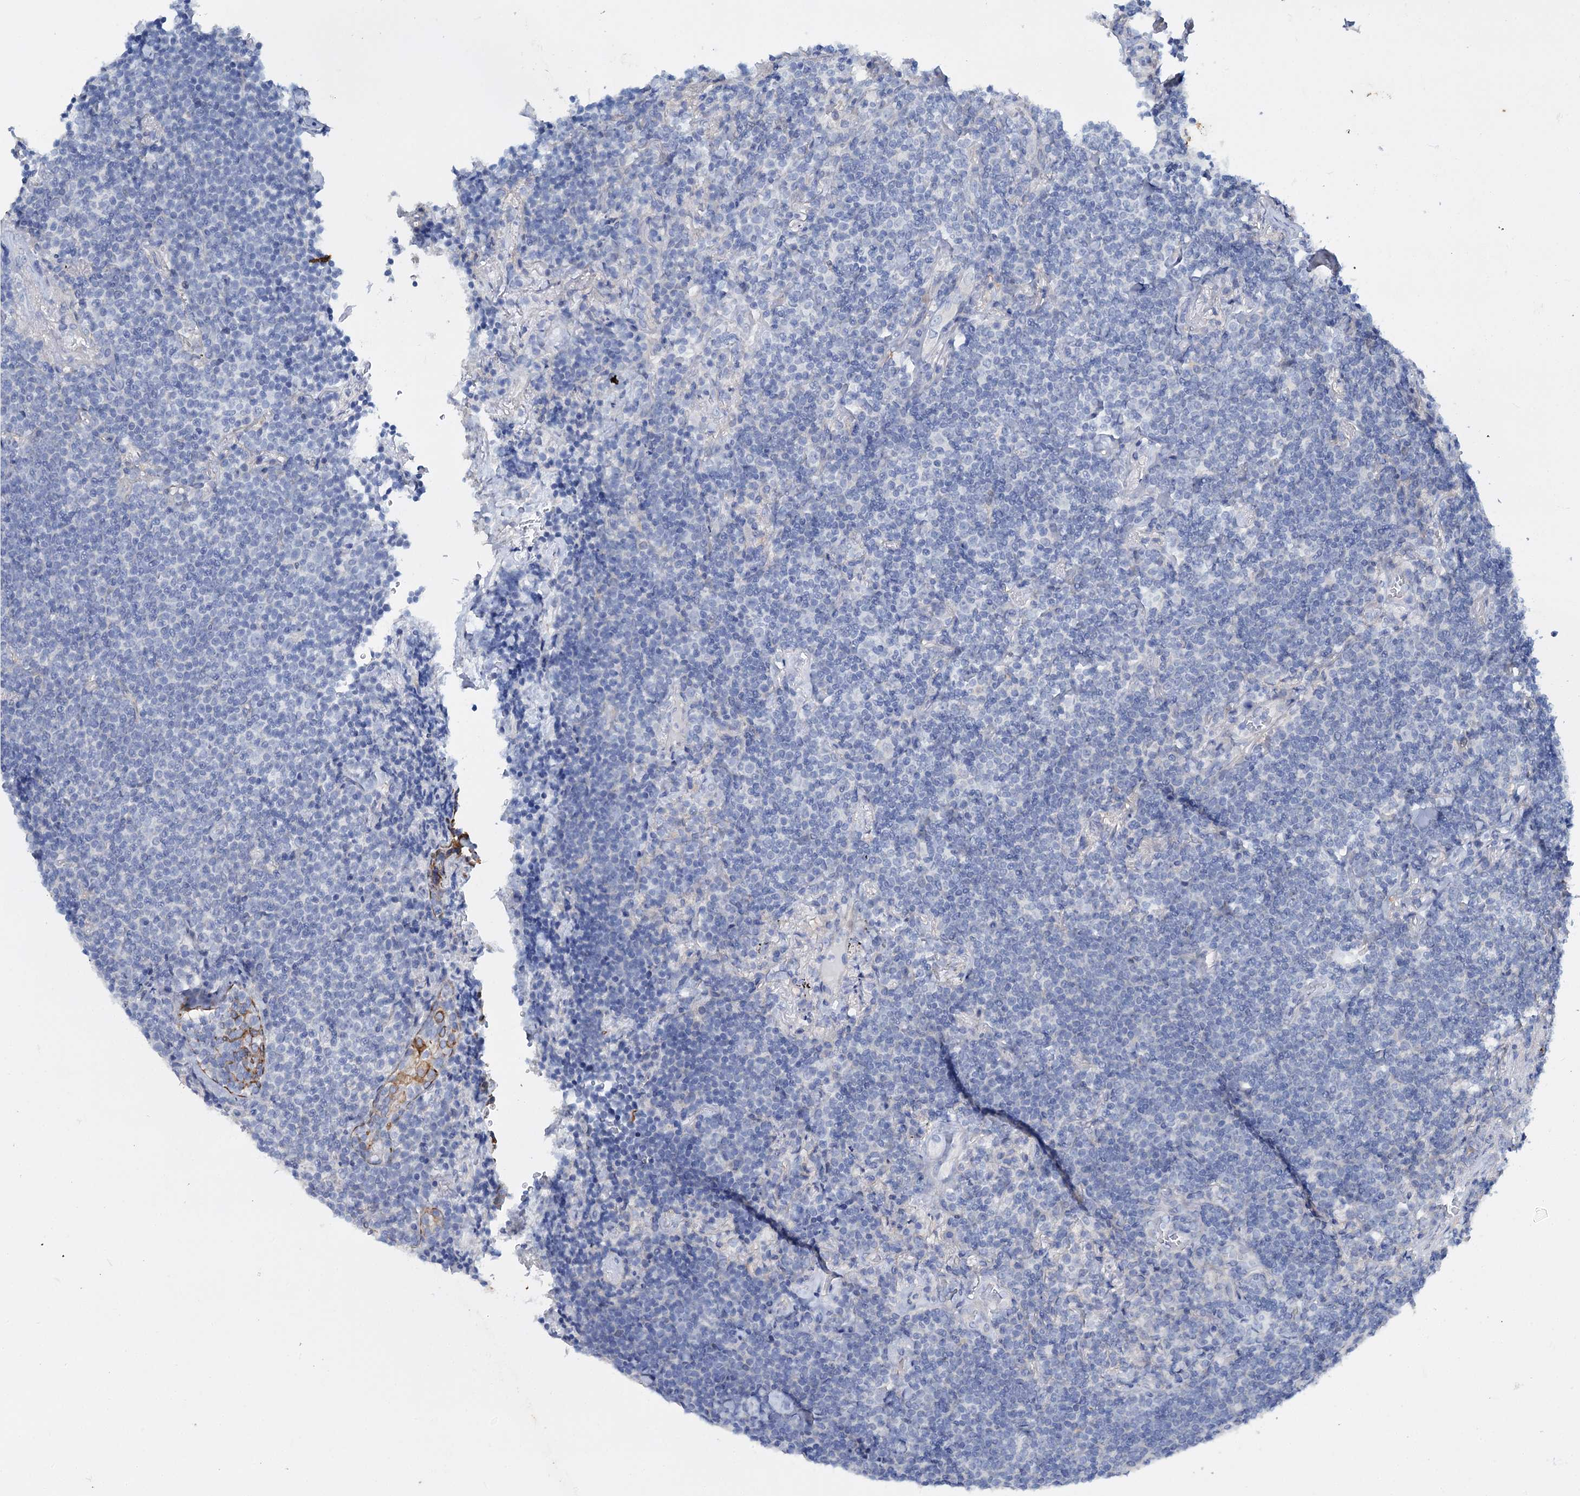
{"staining": {"intensity": "negative", "quantity": "none", "location": "none"}, "tissue": "lymphoma", "cell_type": "Tumor cells", "image_type": "cancer", "snomed": [{"axis": "morphology", "description": "Malignant lymphoma, non-Hodgkin's type, Low grade"}, {"axis": "topography", "description": "Lung"}], "caption": "Protein analysis of lymphoma displays no significant staining in tumor cells.", "gene": "FAAP20", "patient": {"sex": "female", "age": 71}}